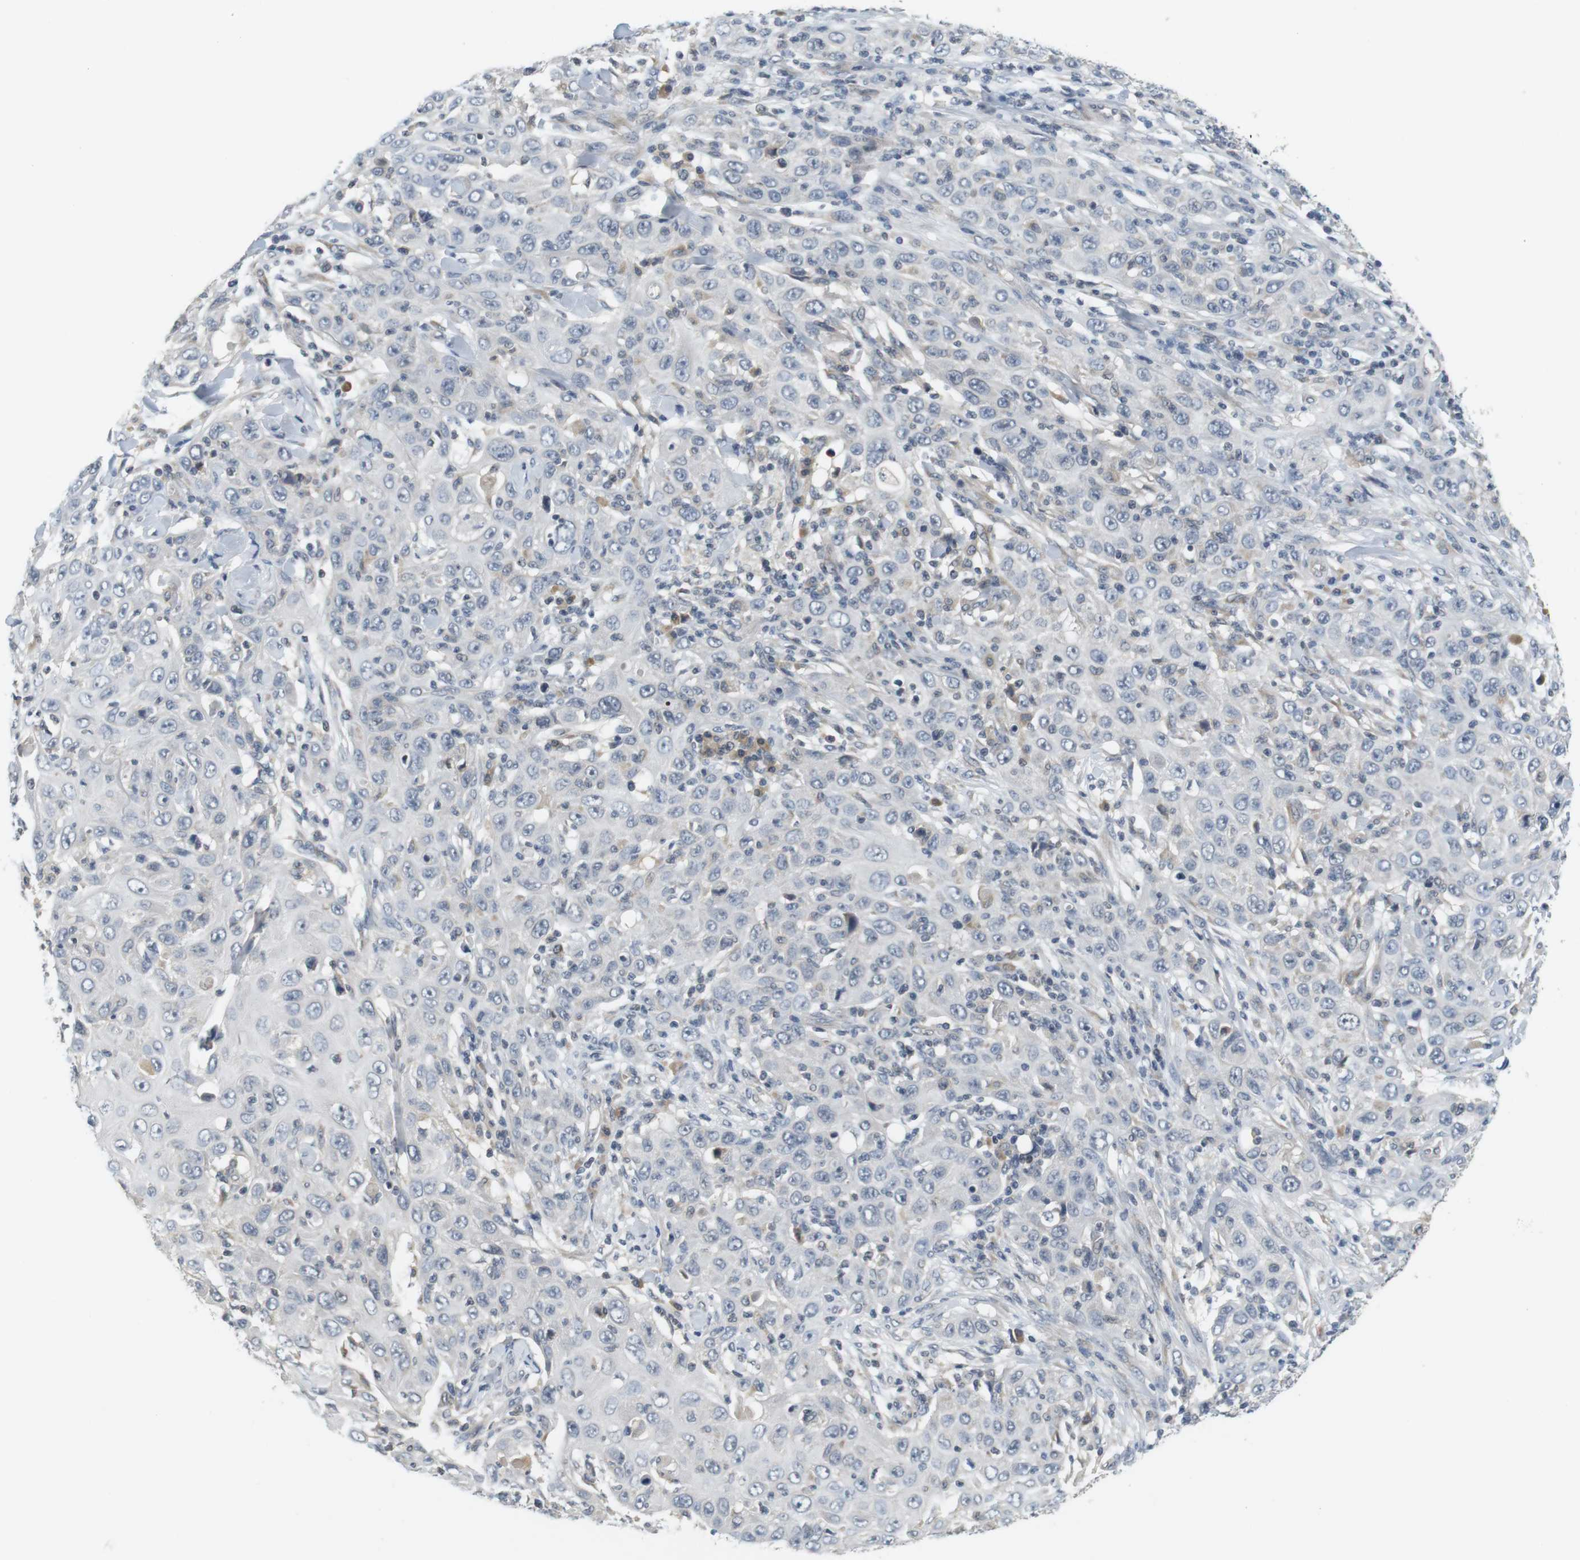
{"staining": {"intensity": "negative", "quantity": "none", "location": "none"}, "tissue": "skin cancer", "cell_type": "Tumor cells", "image_type": "cancer", "snomed": [{"axis": "morphology", "description": "Squamous cell carcinoma, NOS"}, {"axis": "topography", "description": "Skin"}], "caption": "This photomicrograph is of squamous cell carcinoma (skin) stained with immunohistochemistry (IHC) to label a protein in brown with the nuclei are counter-stained blue. There is no positivity in tumor cells.", "gene": "WNT7A", "patient": {"sex": "female", "age": 88}}